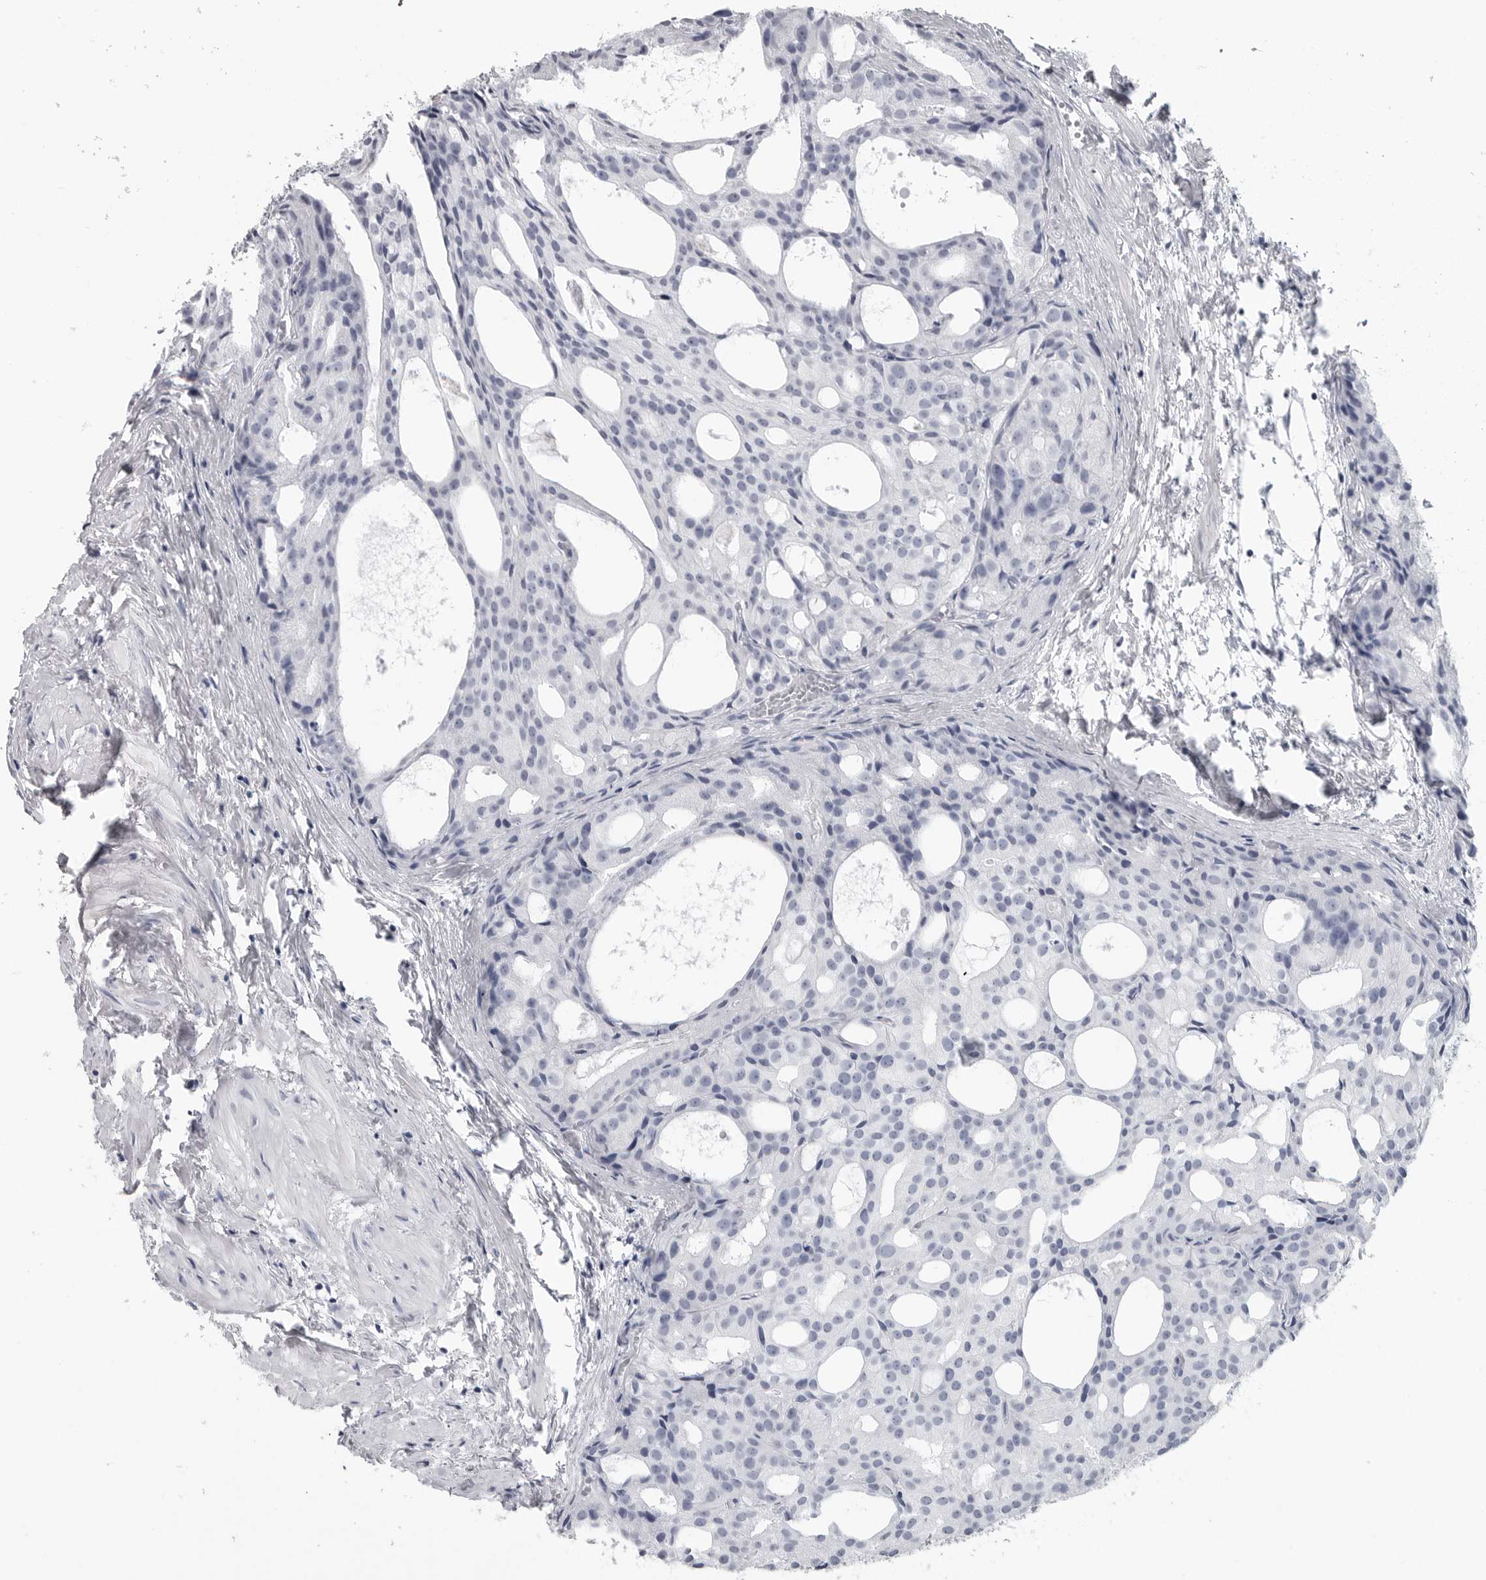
{"staining": {"intensity": "negative", "quantity": "none", "location": "none"}, "tissue": "prostate cancer", "cell_type": "Tumor cells", "image_type": "cancer", "snomed": [{"axis": "morphology", "description": "Adenocarcinoma, Low grade"}, {"axis": "topography", "description": "Prostate"}], "caption": "A high-resolution micrograph shows IHC staining of adenocarcinoma (low-grade) (prostate), which reveals no significant staining in tumor cells. Brightfield microscopy of immunohistochemistry stained with DAB (brown) and hematoxylin (blue), captured at high magnification.", "gene": "AMPD1", "patient": {"sex": "male", "age": 88}}